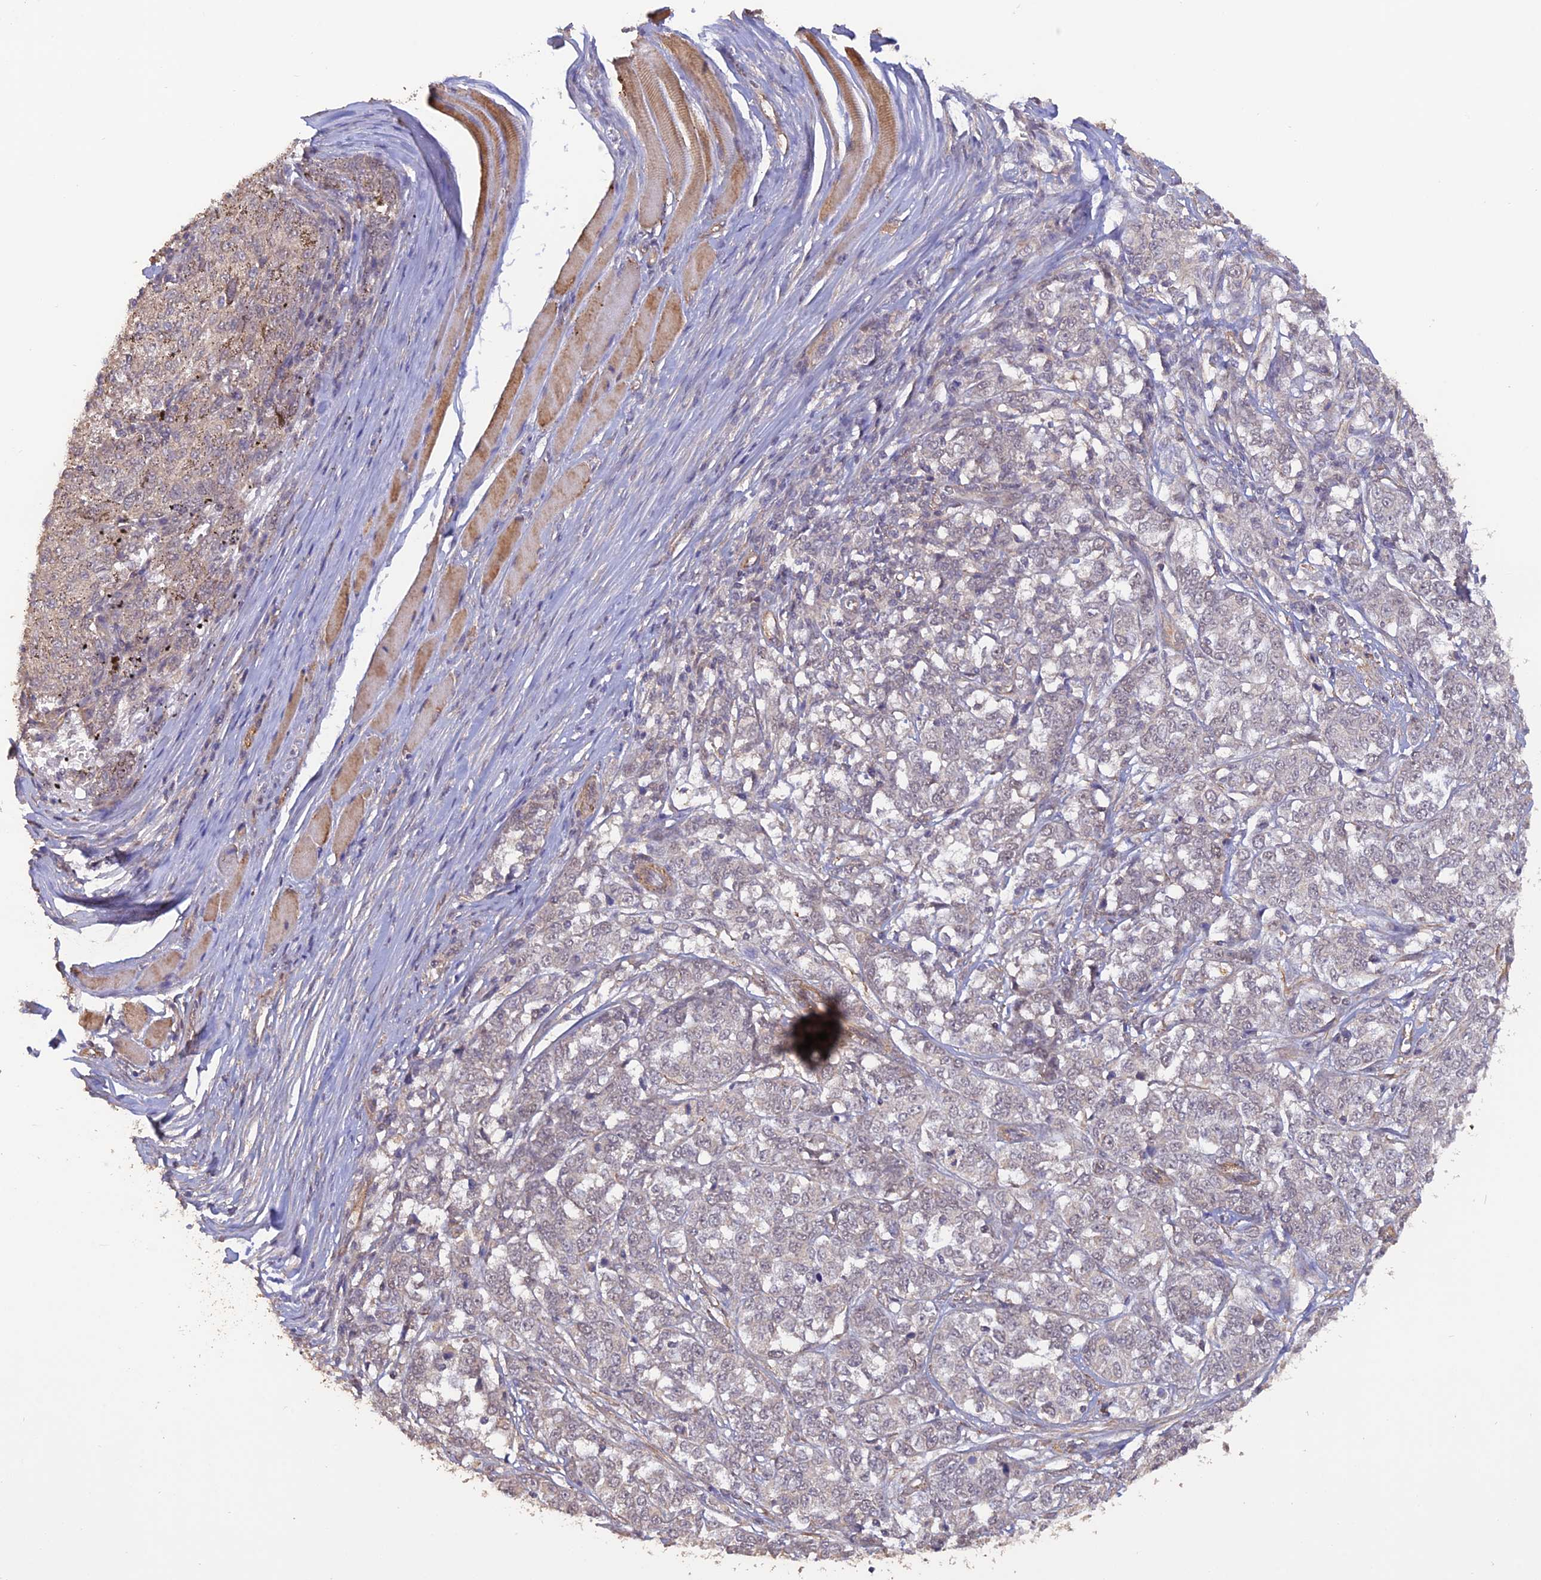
{"staining": {"intensity": "negative", "quantity": "none", "location": "none"}, "tissue": "melanoma", "cell_type": "Tumor cells", "image_type": "cancer", "snomed": [{"axis": "morphology", "description": "Malignant melanoma, NOS"}, {"axis": "topography", "description": "Skin"}], "caption": "Tumor cells show no significant expression in malignant melanoma.", "gene": "PAGR1", "patient": {"sex": "female", "age": 72}}